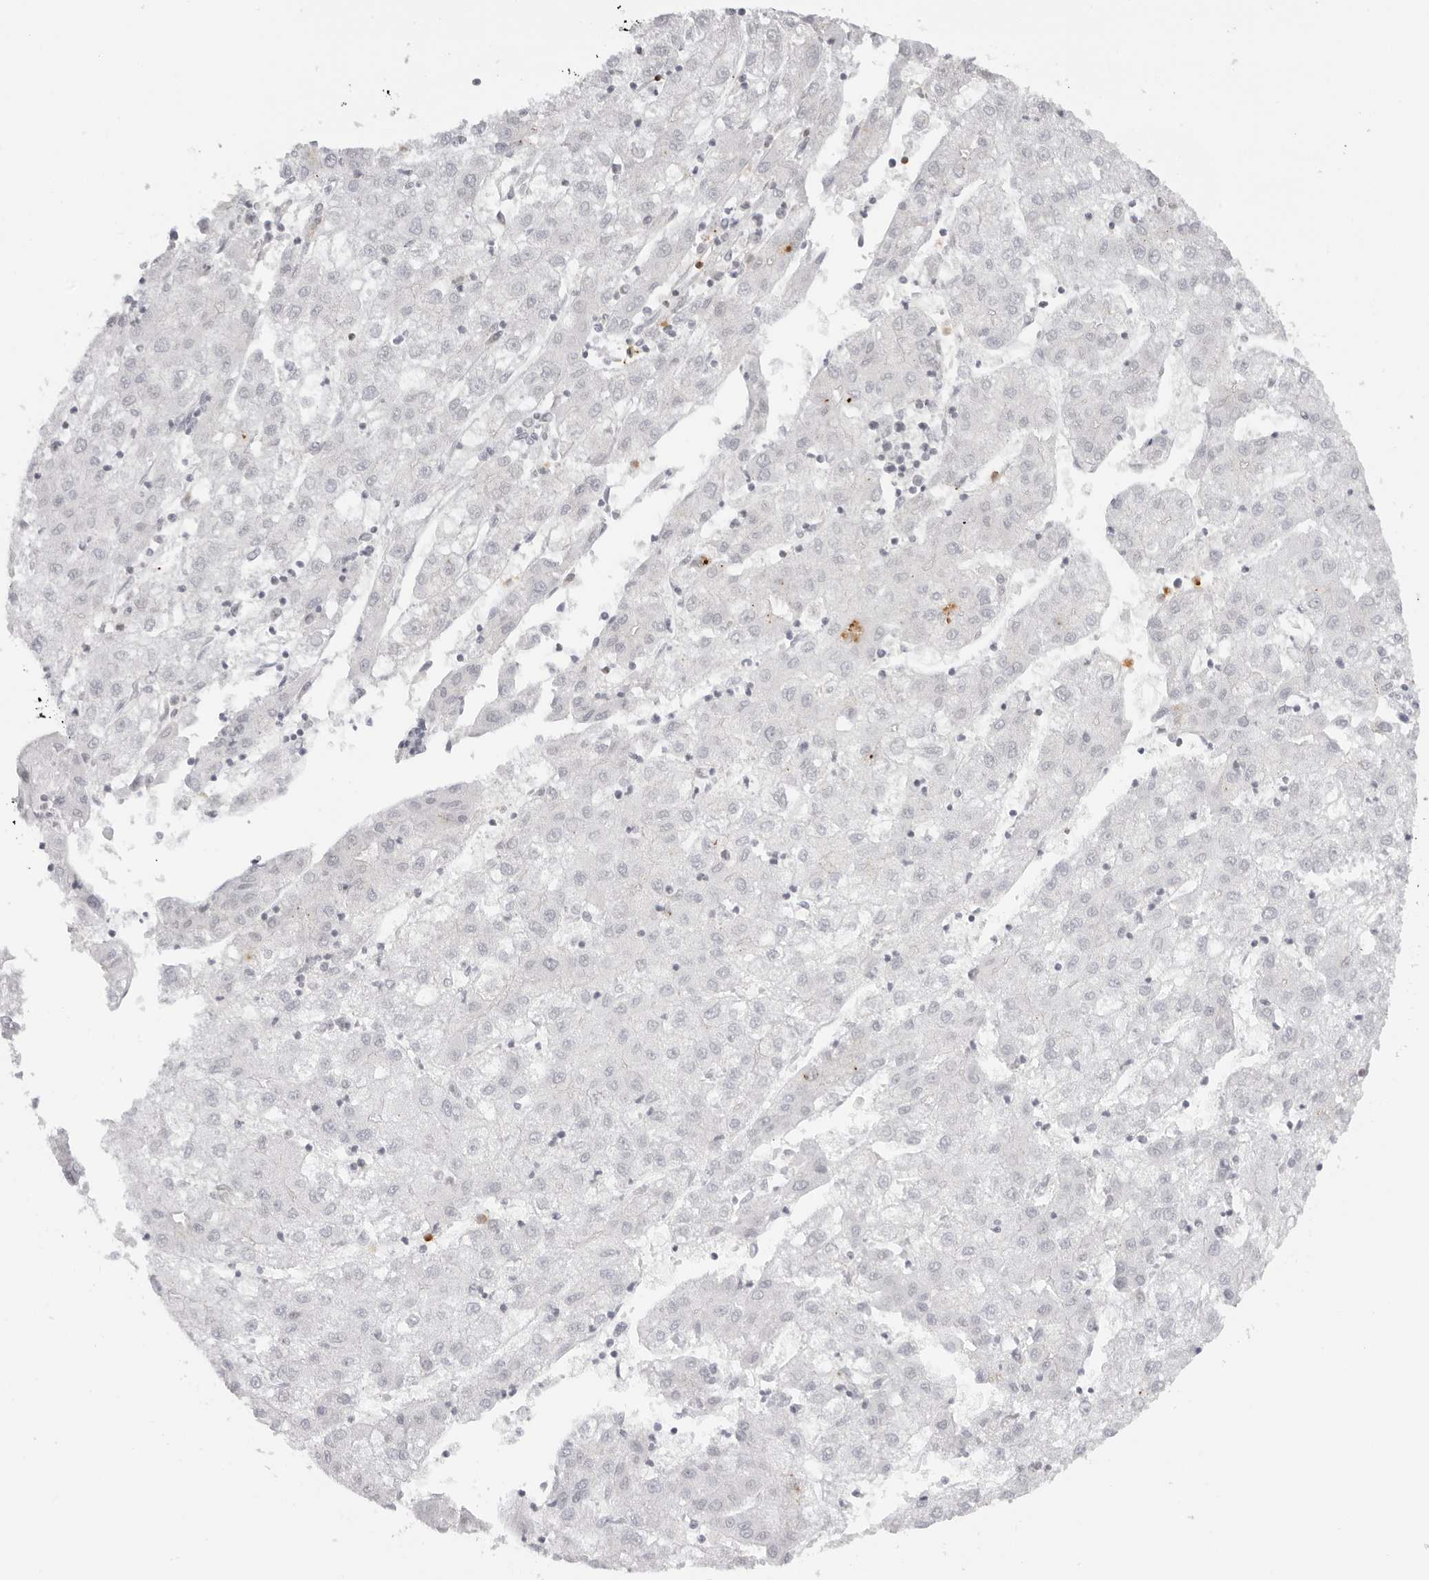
{"staining": {"intensity": "negative", "quantity": "none", "location": "none"}, "tissue": "liver cancer", "cell_type": "Tumor cells", "image_type": "cancer", "snomed": [{"axis": "morphology", "description": "Carcinoma, Hepatocellular, NOS"}, {"axis": "topography", "description": "Liver"}], "caption": "Tumor cells show no significant protein positivity in liver cancer.", "gene": "RNF146", "patient": {"sex": "male", "age": 72}}